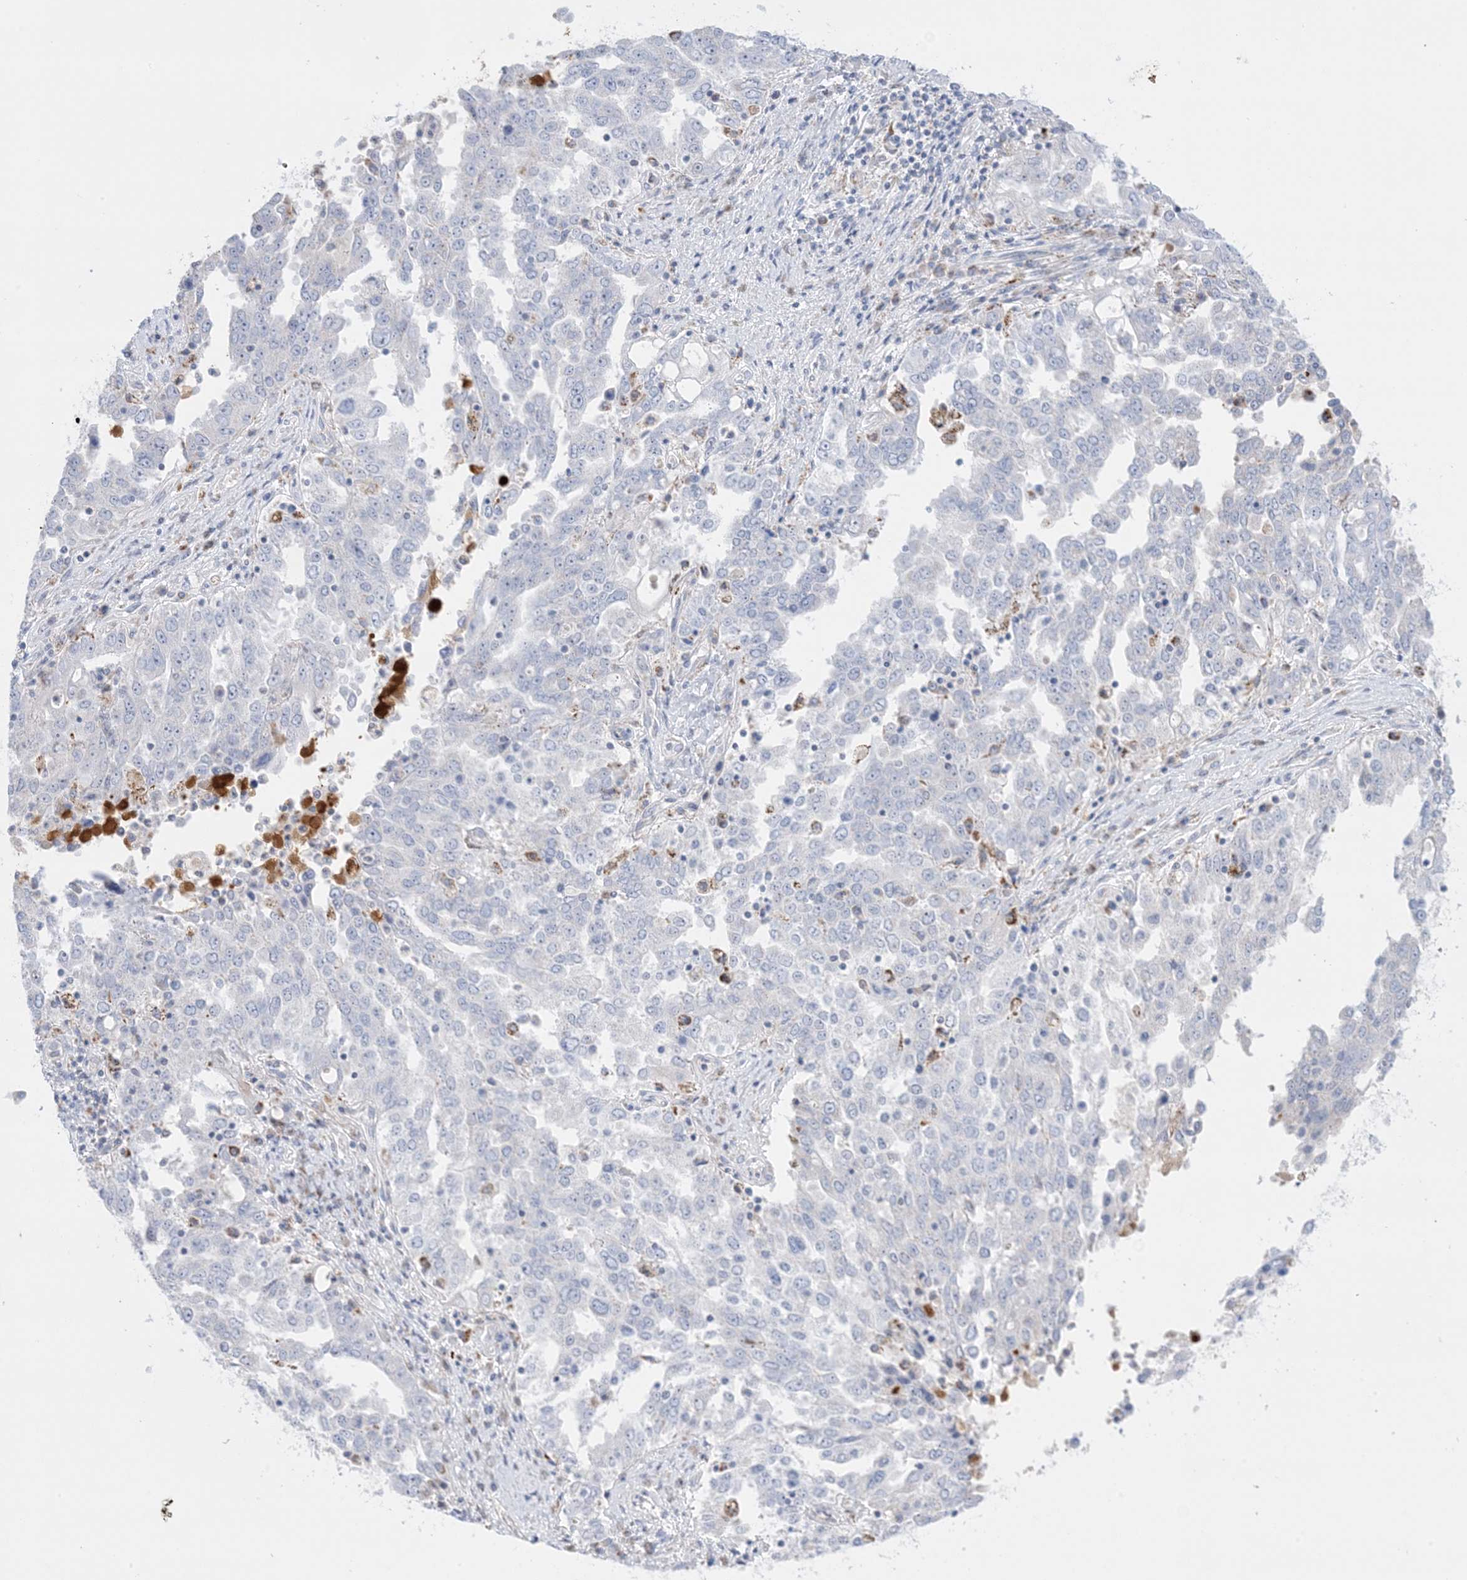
{"staining": {"intensity": "negative", "quantity": "none", "location": "none"}, "tissue": "ovarian cancer", "cell_type": "Tumor cells", "image_type": "cancer", "snomed": [{"axis": "morphology", "description": "Carcinoma, endometroid"}, {"axis": "topography", "description": "Ovary"}], "caption": "This is an immunohistochemistry micrograph of ovarian endometroid carcinoma. There is no positivity in tumor cells.", "gene": "KCTD6", "patient": {"sex": "female", "age": 62}}